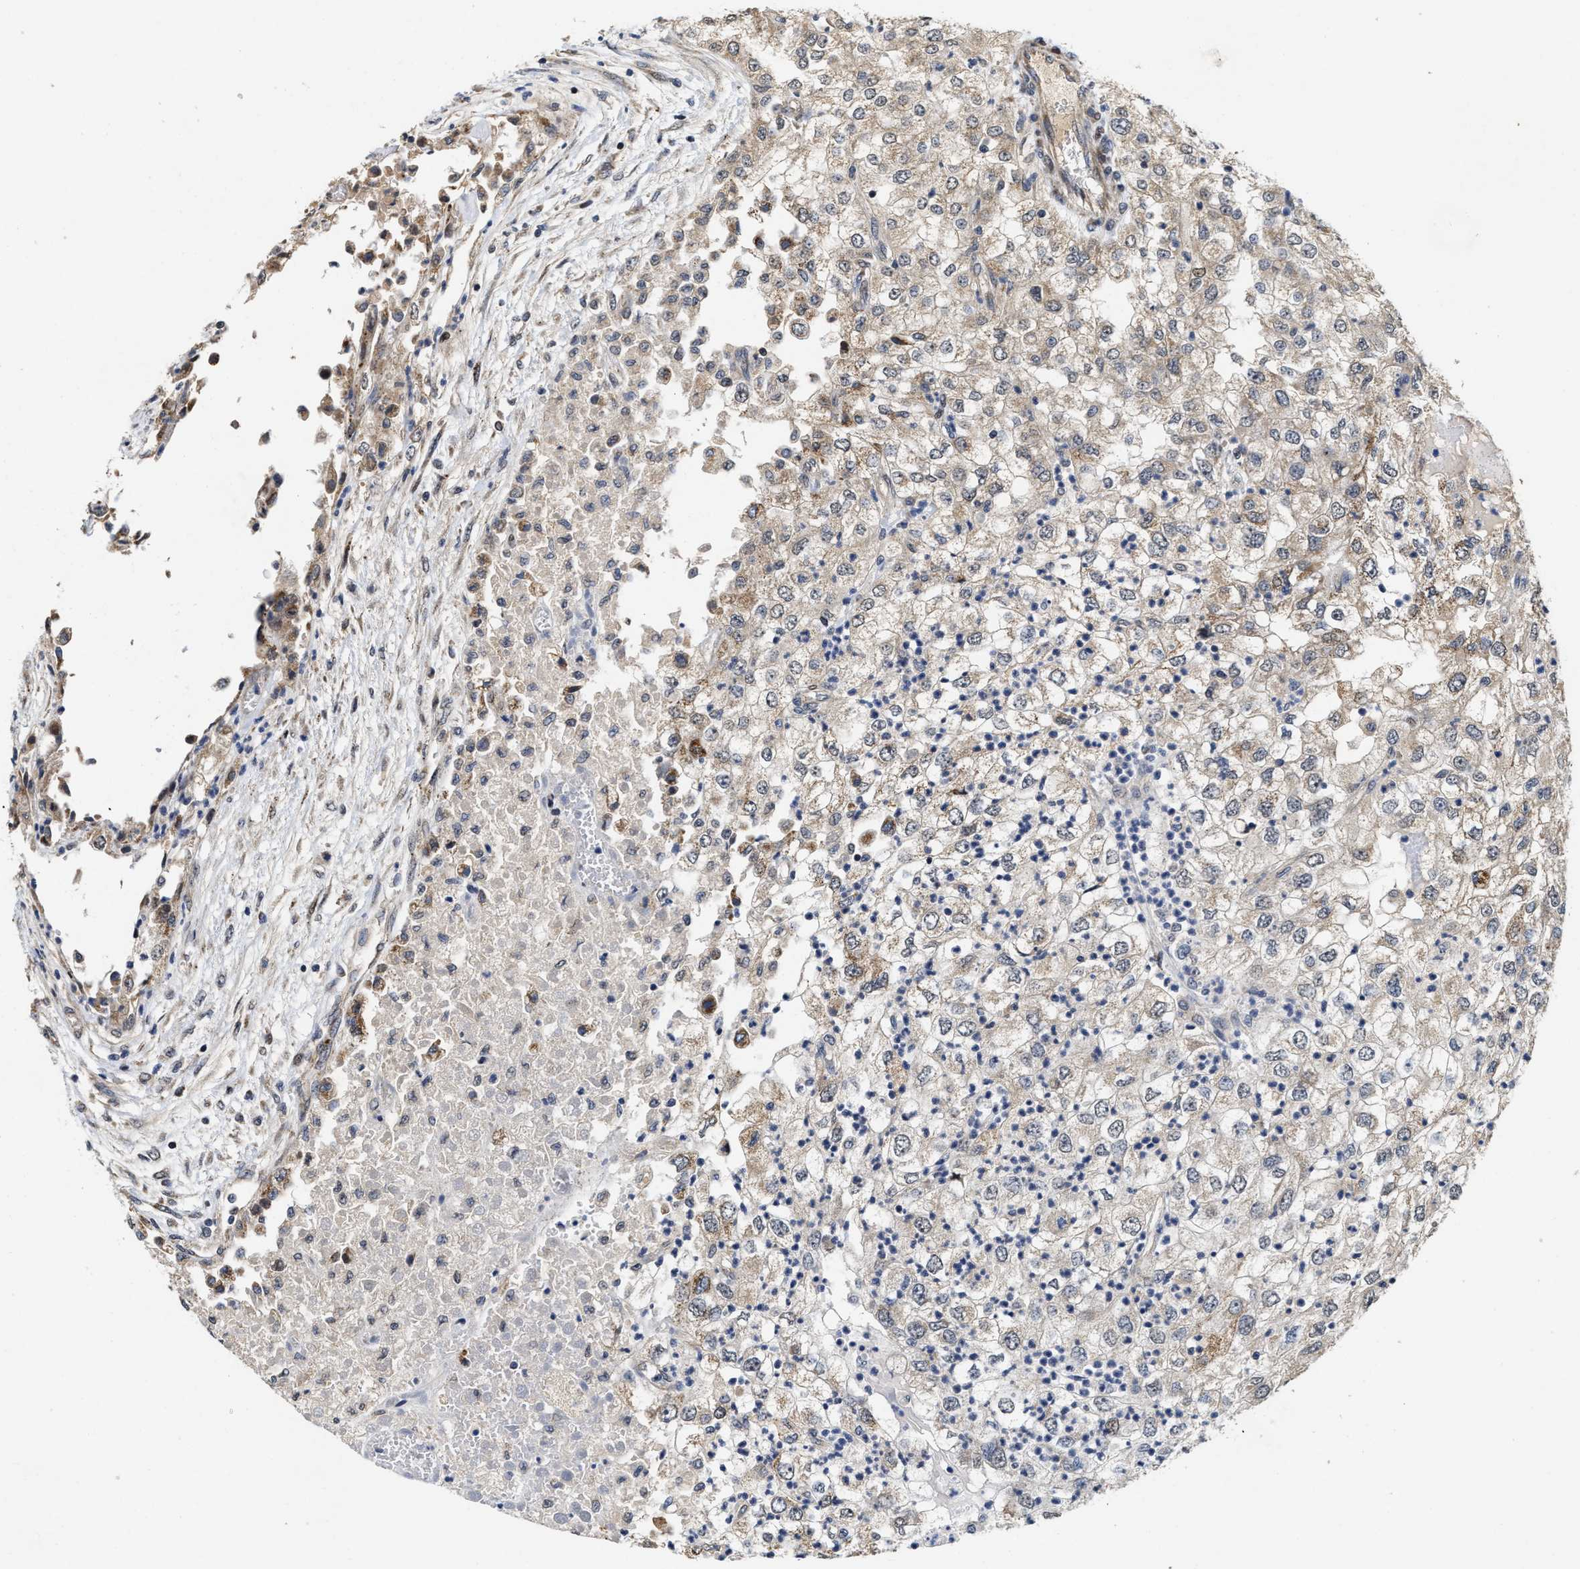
{"staining": {"intensity": "moderate", "quantity": "<25%", "location": "cytoplasmic/membranous"}, "tissue": "renal cancer", "cell_type": "Tumor cells", "image_type": "cancer", "snomed": [{"axis": "morphology", "description": "Adenocarcinoma, NOS"}, {"axis": "topography", "description": "Kidney"}], "caption": "This image reveals immunohistochemistry (IHC) staining of renal cancer (adenocarcinoma), with low moderate cytoplasmic/membranous expression in about <25% of tumor cells.", "gene": "SCYL2", "patient": {"sex": "female", "age": 54}}